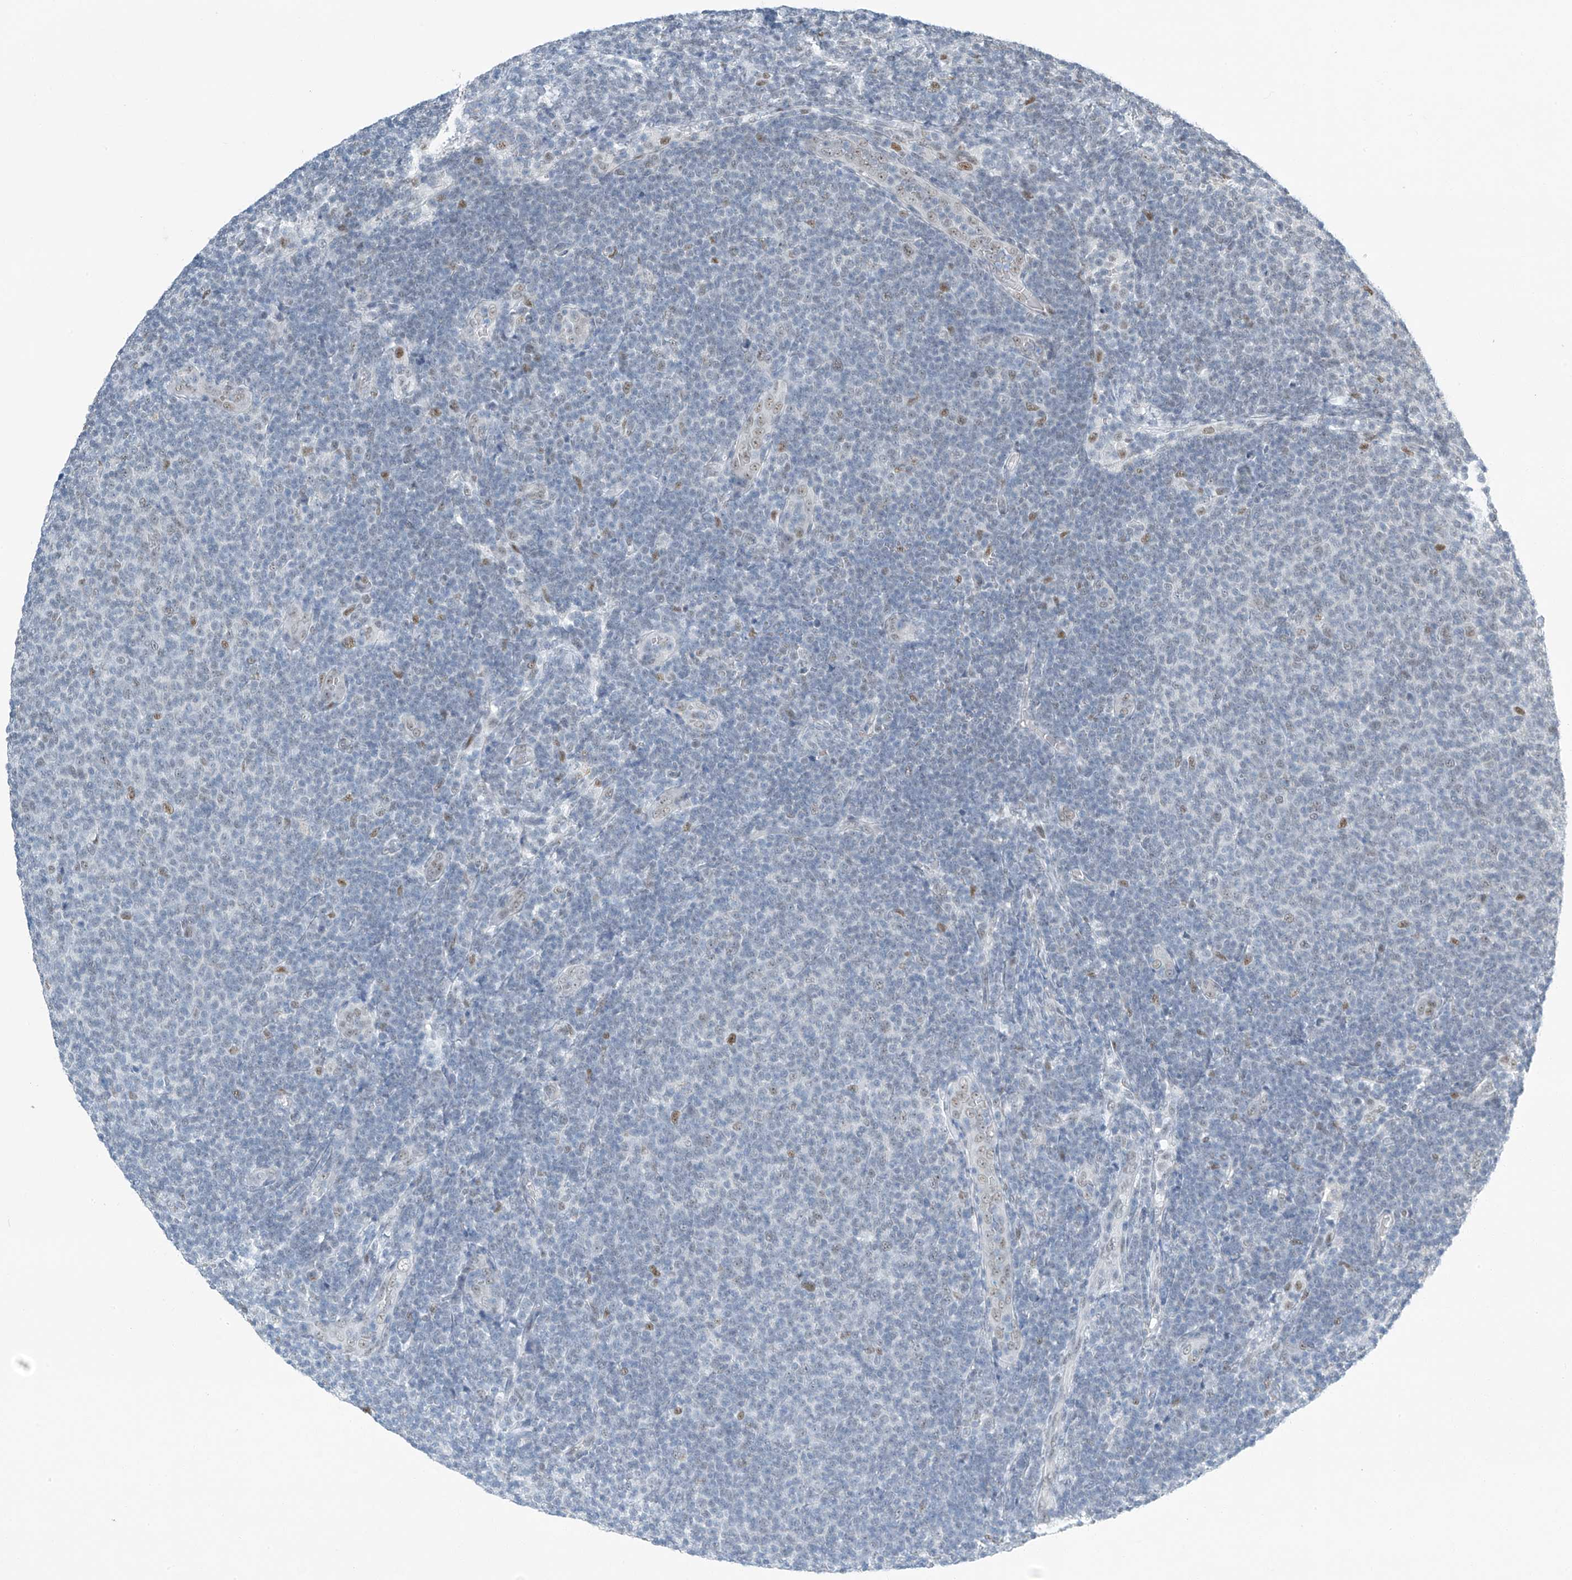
{"staining": {"intensity": "negative", "quantity": "none", "location": "none"}, "tissue": "lymphoma", "cell_type": "Tumor cells", "image_type": "cancer", "snomed": [{"axis": "morphology", "description": "Malignant lymphoma, non-Hodgkin's type, Low grade"}, {"axis": "topography", "description": "Lymph node"}], "caption": "The photomicrograph reveals no significant positivity in tumor cells of lymphoma. (DAB IHC, high magnification).", "gene": "TAF8", "patient": {"sex": "male", "age": 66}}